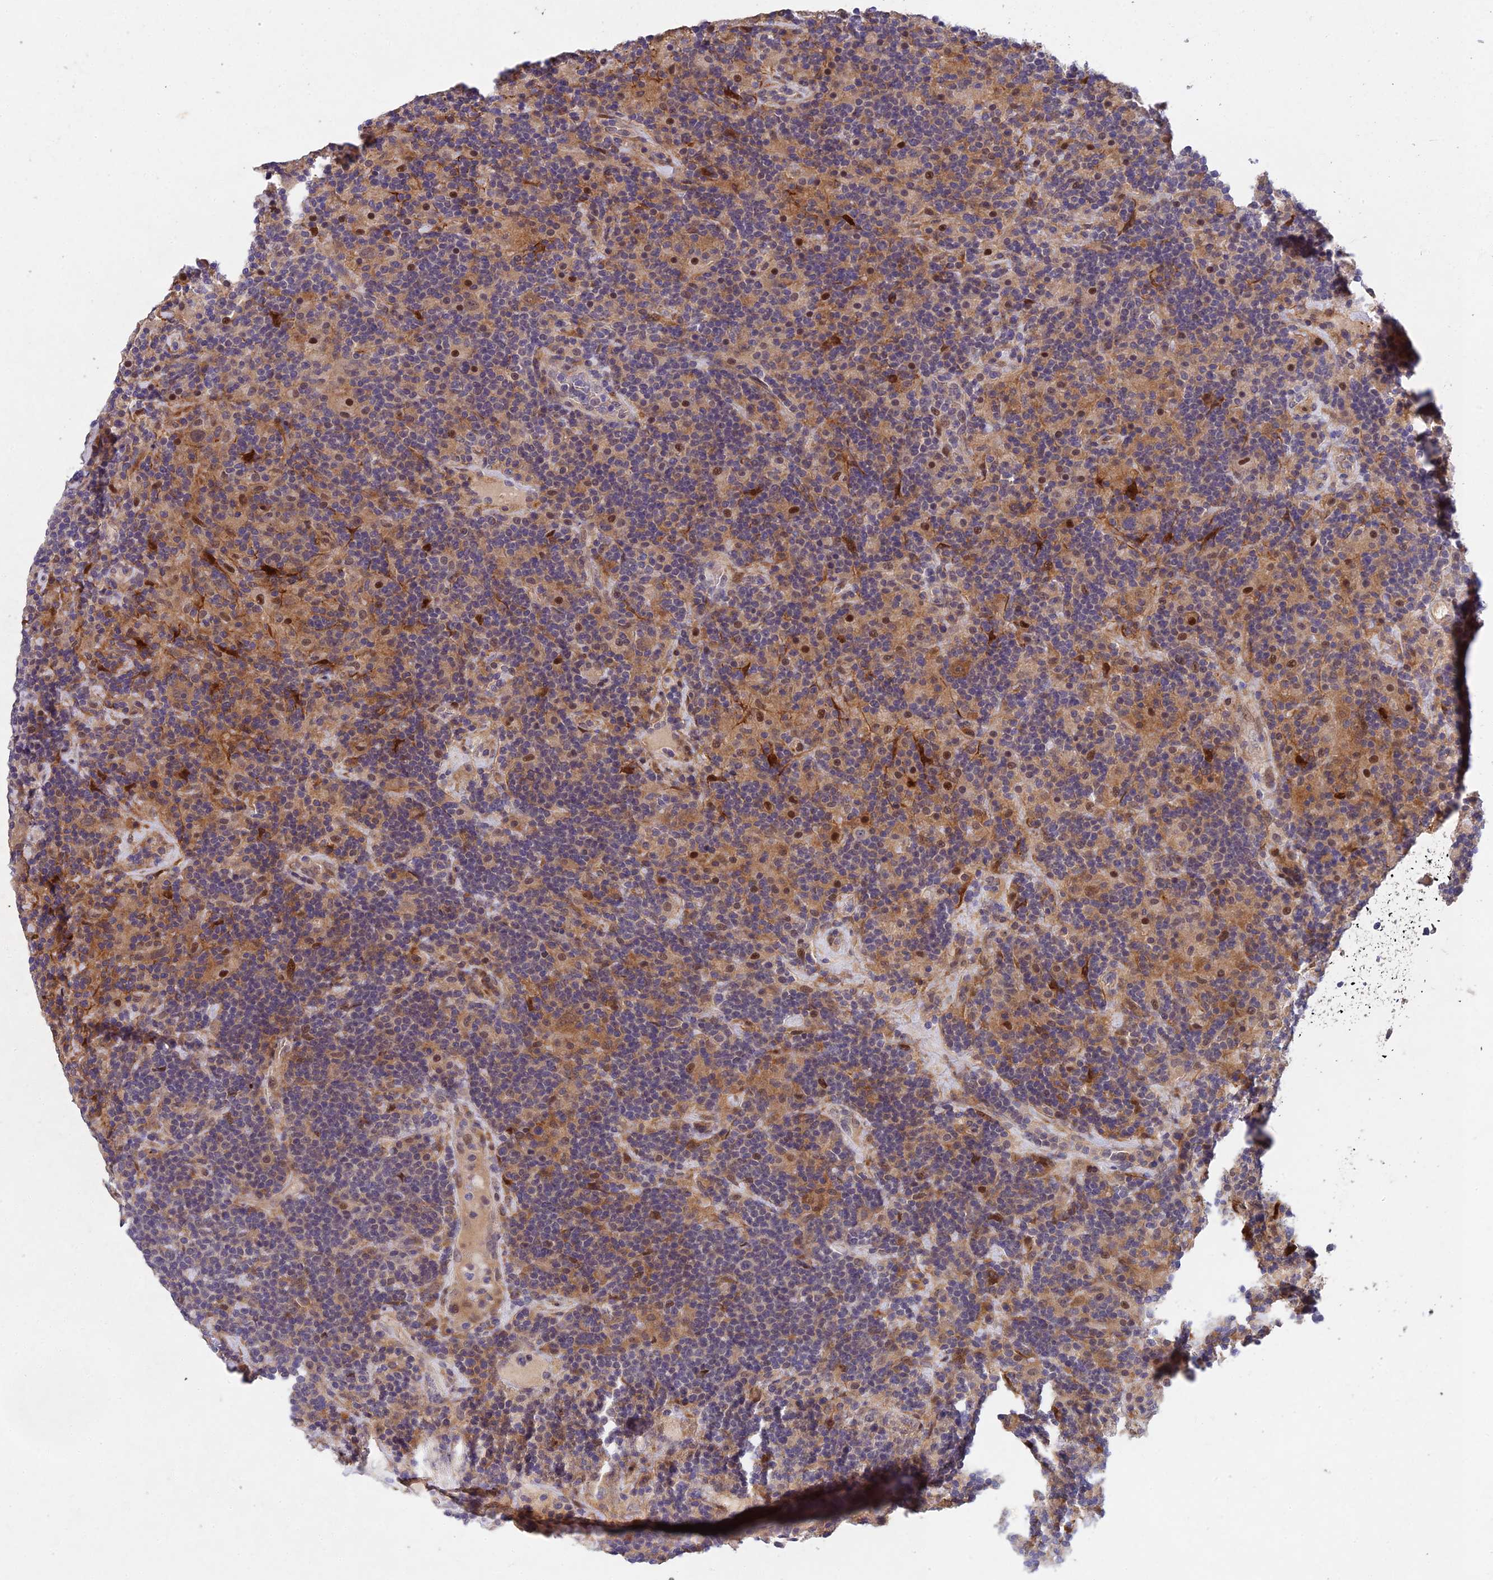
{"staining": {"intensity": "weak", "quantity": "25%-75%", "location": "nuclear"}, "tissue": "lymphoma", "cell_type": "Tumor cells", "image_type": "cancer", "snomed": [{"axis": "morphology", "description": "Hodgkin's disease, NOS"}, {"axis": "topography", "description": "Lymph node"}], "caption": "A brown stain labels weak nuclear expression of a protein in human Hodgkin's disease tumor cells.", "gene": "NSMCE1", "patient": {"sex": "male", "age": 70}}